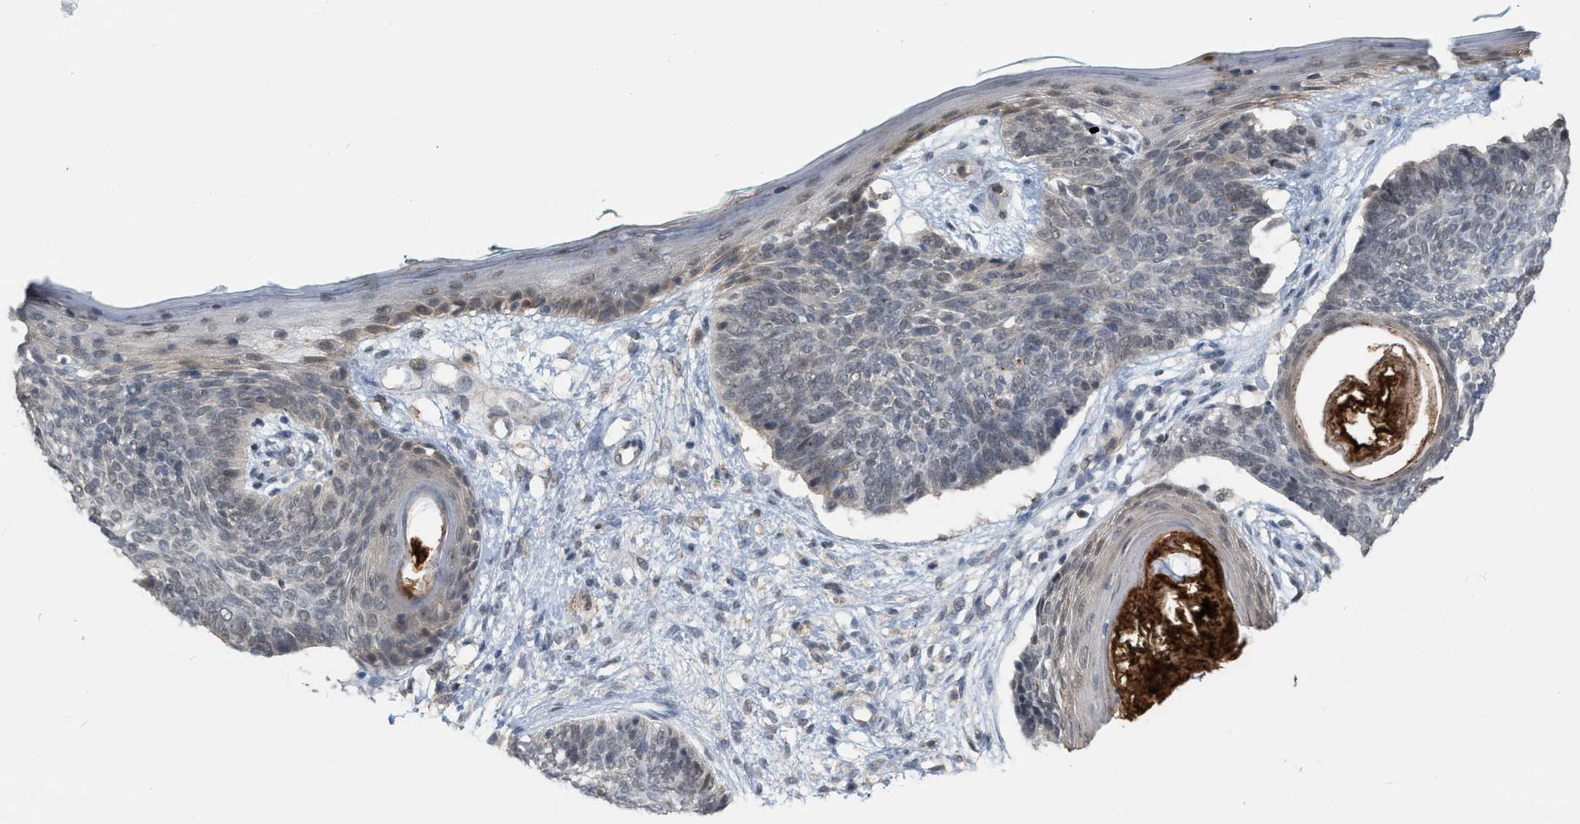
{"staining": {"intensity": "weak", "quantity": "<25%", "location": "cytoplasmic/membranous"}, "tissue": "skin cancer", "cell_type": "Tumor cells", "image_type": "cancer", "snomed": [{"axis": "morphology", "description": "Basal cell carcinoma"}, {"axis": "topography", "description": "Skin"}], "caption": "Immunohistochemical staining of human skin basal cell carcinoma shows no significant positivity in tumor cells.", "gene": "BAIAP2L1", "patient": {"sex": "female", "age": 84}}